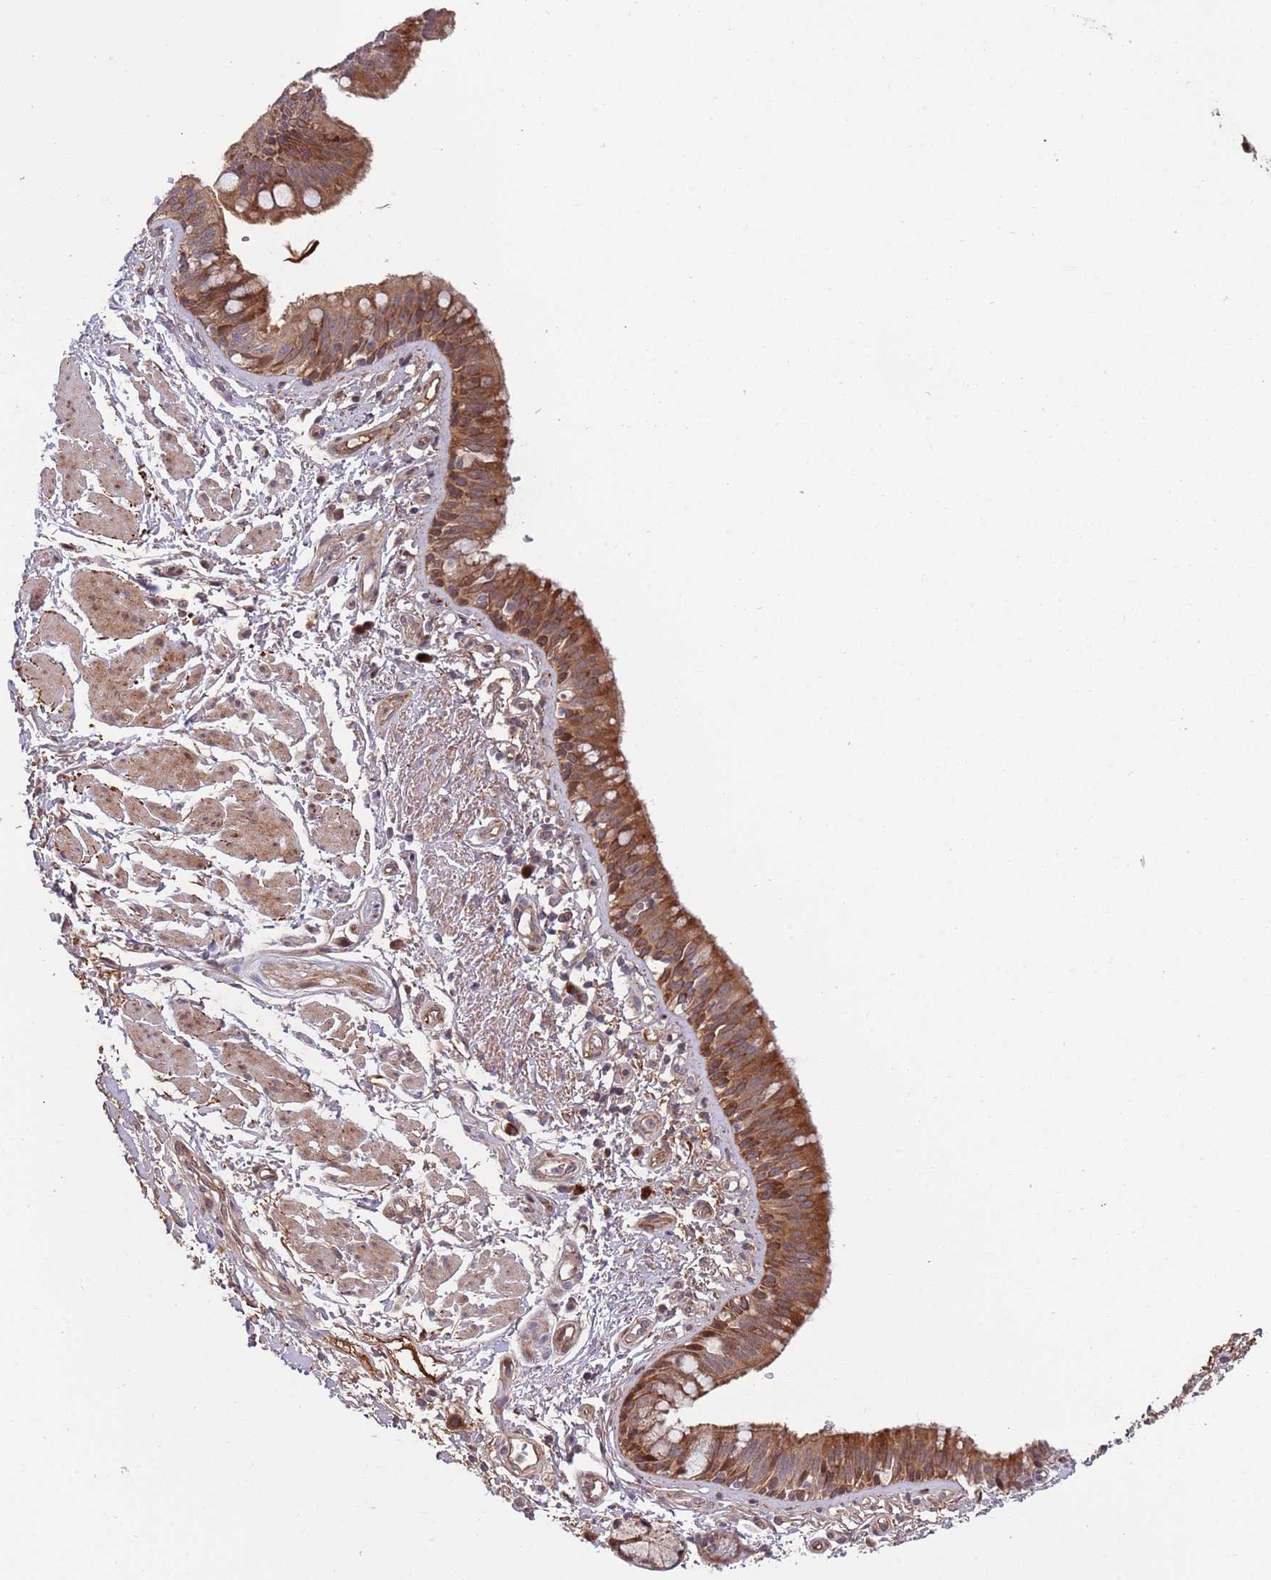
{"staining": {"intensity": "strong", "quantity": ">75%", "location": "cytoplasmic/membranous"}, "tissue": "bronchus", "cell_type": "Respiratory epithelial cells", "image_type": "normal", "snomed": [{"axis": "morphology", "description": "Normal tissue, NOS"}, {"axis": "morphology", "description": "Neoplasm, uncertain whether benign or malignant"}, {"axis": "topography", "description": "Bronchus"}, {"axis": "topography", "description": "Lung"}], "caption": "High-power microscopy captured an immunohistochemistry (IHC) micrograph of unremarkable bronchus, revealing strong cytoplasmic/membranous positivity in about >75% of respiratory epithelial cells.", "gene": "NT5DC4", "patient": {"sex": "male", "age": 55}}